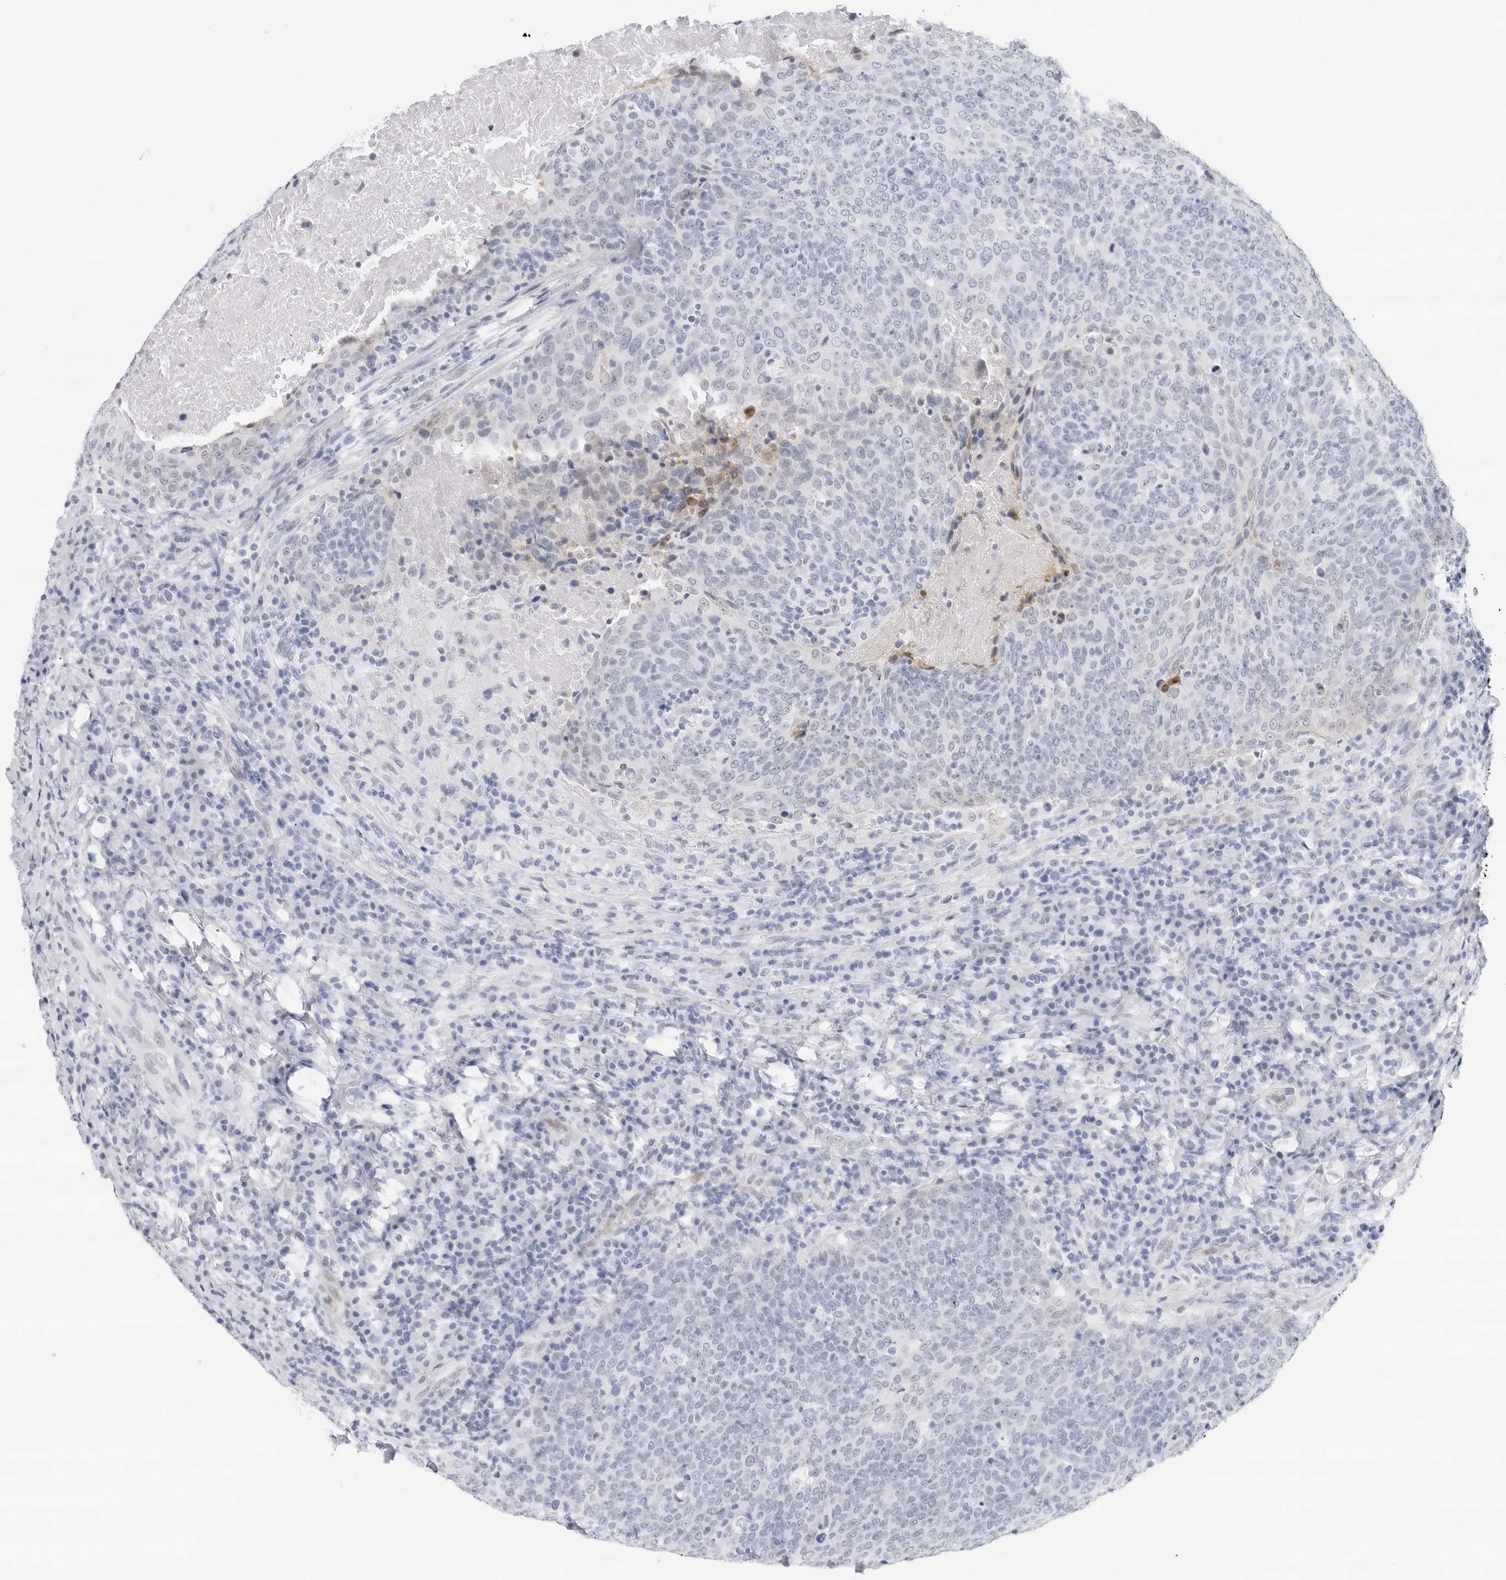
{"staining": {"intensity": "negative", "quantity": "none", "location": "none"}, "tissue": "head and neck cancer", "cell_type": "Tumor cells", "image_type": "cancer", "snomed": [{"axis": "morphology", "description": "Squamous cell carcinoma, NOS"}, {"axis": "morphology", "description": "Squamous cell carcinoma, metastatic, NOS"}, {"axis": "topography", "description": "Lymph node"}, {"axis": "topography", "description": "Head-Neck"}], "caption": "The photomicrograph shows no significant positivity in tumor cells of head and neck squamous cell carcinoma.", "gene": "SLC19A1", "patient": {"sex": "male", "age": 62}}